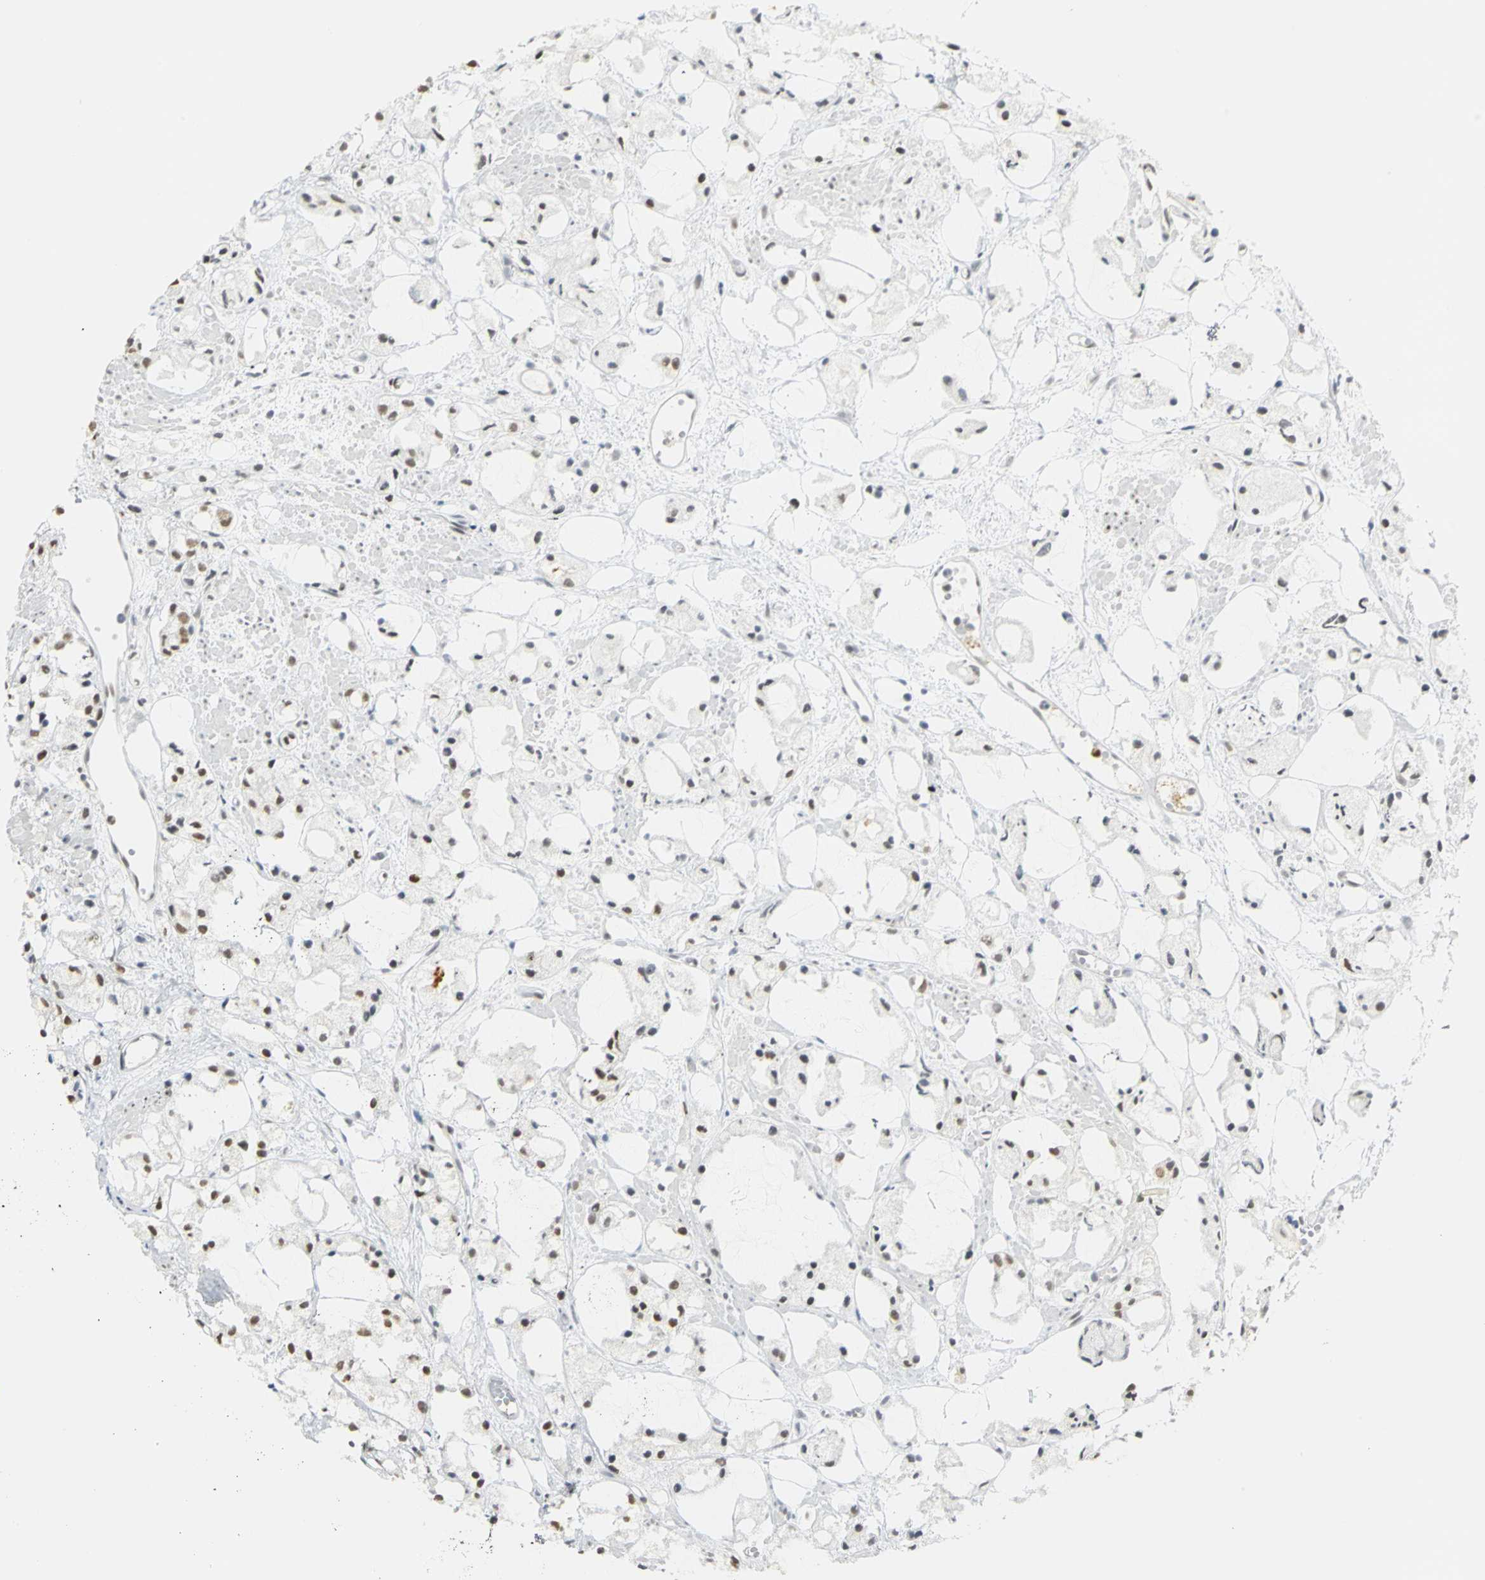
{"staining": {"intensity": "negative", "quantity": "none", "location": "none"}, "tissue": "prostate cancer", "cell_type": "Tumor cells", "image_type": "cancer", "snomed": [{"axis": "morphology", "description": "Adenocarcinoma, High grade"}, {"axis": "topography", "description": "Prostate"}], "caption": "A high-resolution photomicrograph shows immunohistochemistry (IHC) staining of prostate cancer (high-grade adenocarcinoma), which shows no significant expression in tumor cells.", "gene": "DDX5", "patient": {"sex": "male", "age": 85}}